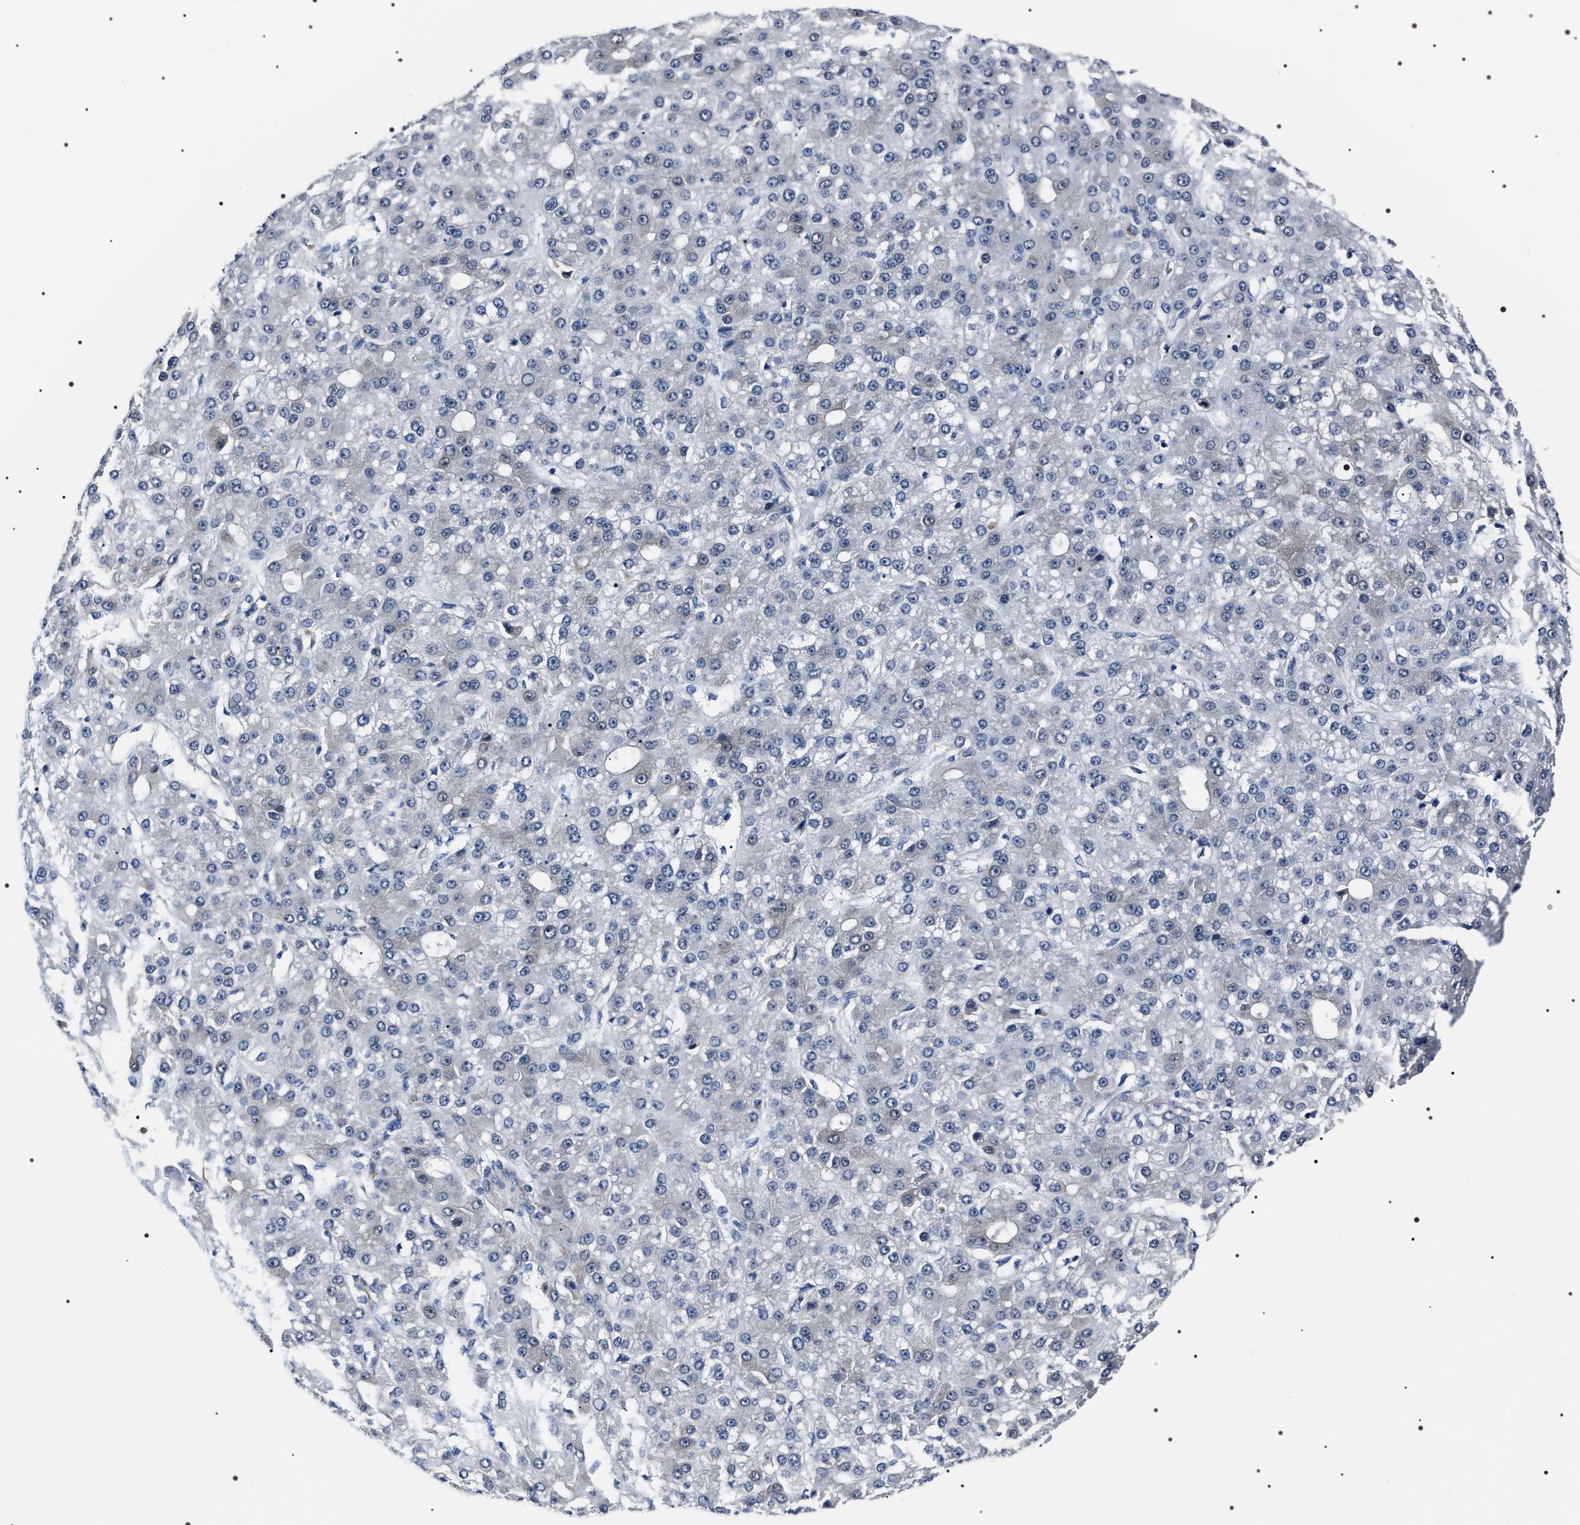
{"staining": {"intensity": "negative", "quantity": "none", "location": "none"}, "tissue": "liver cancer", "cell_type": "Tumor cells", "image_type": "cancer", "snomed": [{"axis": "morphology", "description": "Carcinoma, Hepatocellular, NOS"}, {"axis": "topography", "description": "Liver"}], "caption": "The photomicrograph exhibits no staining of tumor cells in hepatocellular carcinoma (liver). Nuclei are stained in blue.", "gene": "BAG2", "patient": {"sex": "male", "age": 67}}